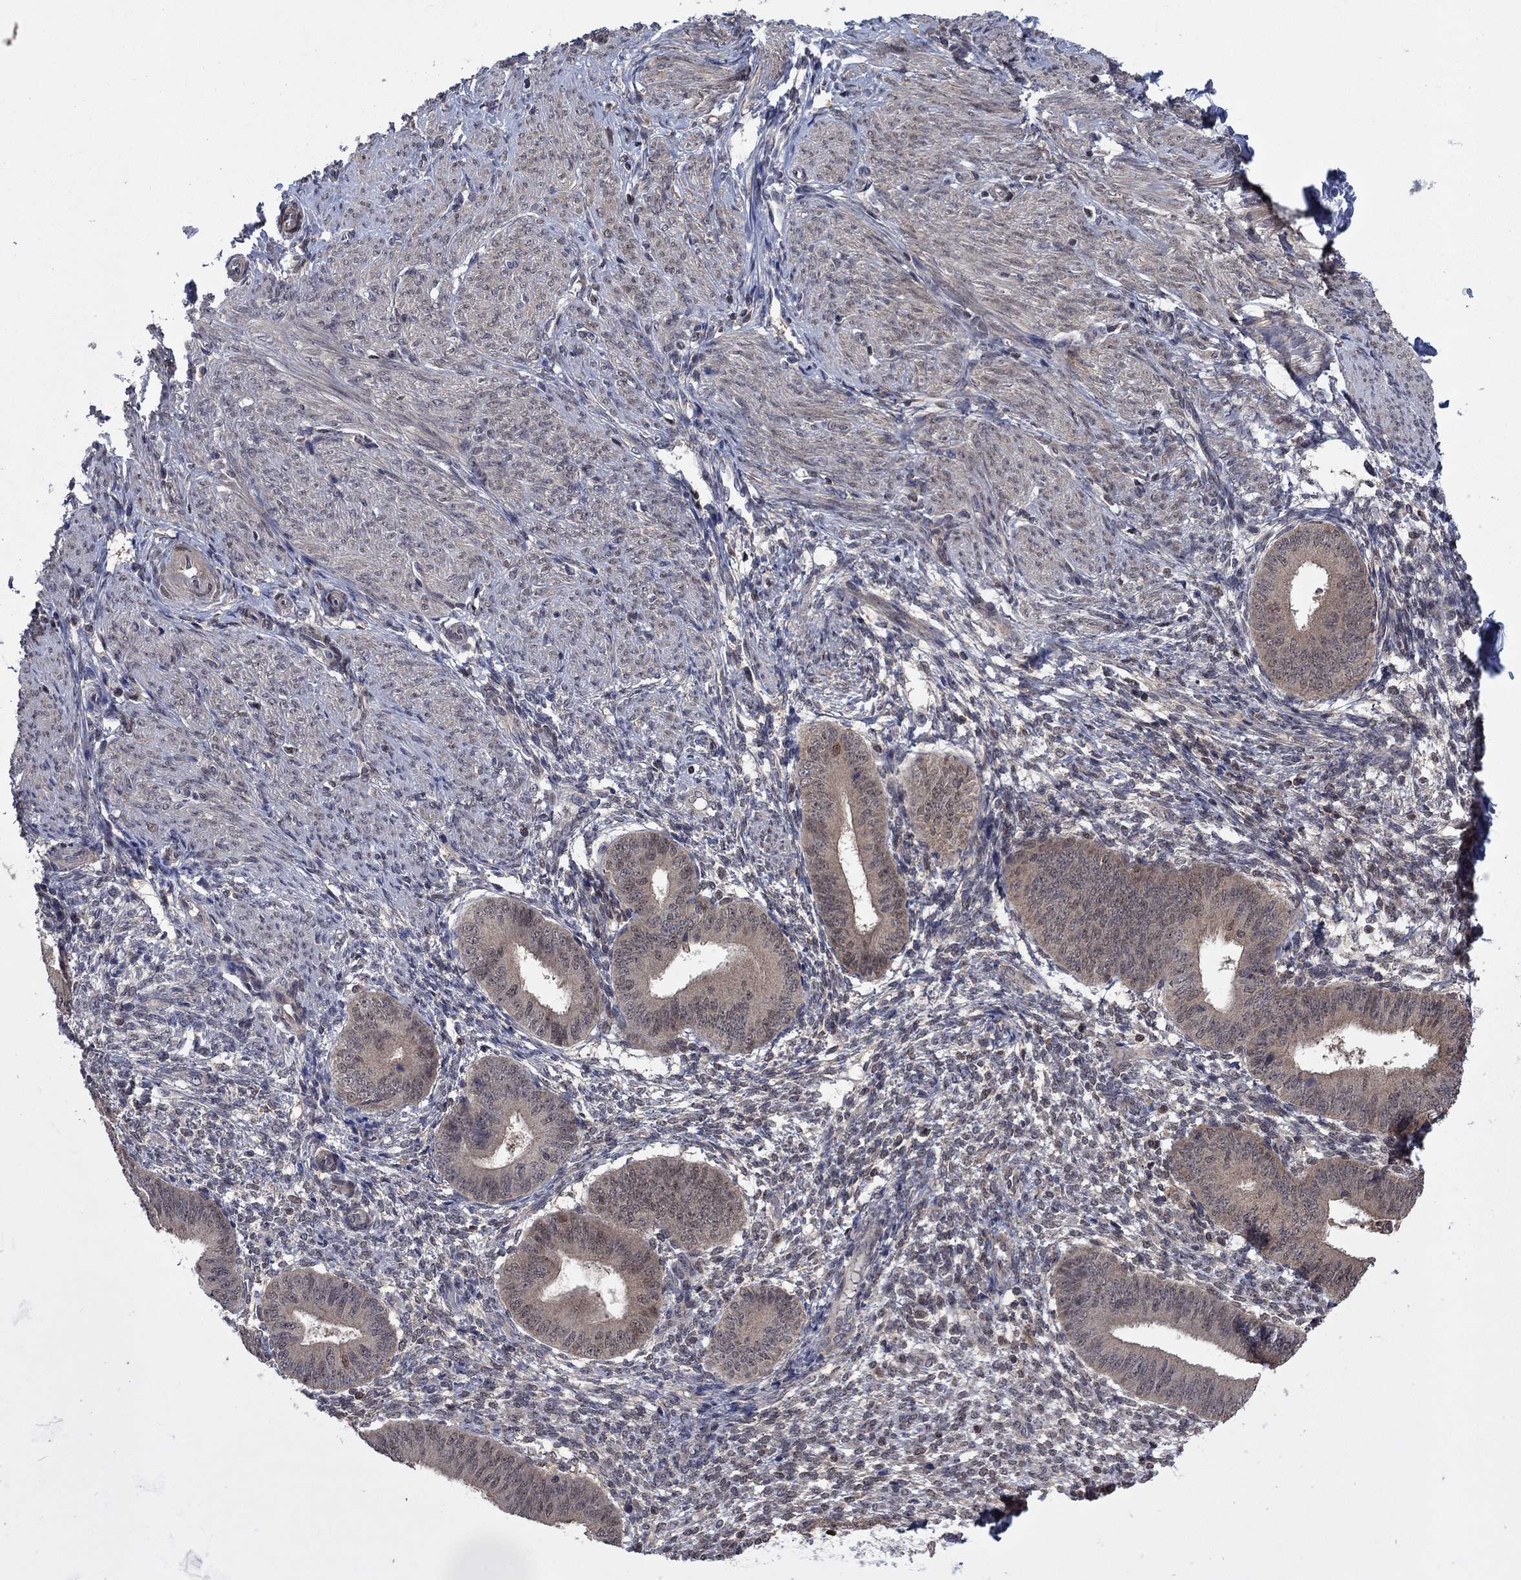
{"staining": {"intensity": "negative", "quantity": "none", "location": "none"}, "tissue": "endometrium", "cell_type": "Cells in endometrial stroma", "image_type": "normal", "snomed": [{"axis": "morphology", "description": "Normal tissue, NOS"}, {"axis": "topography", "description": "Endometrium"}], "caption": "DAB immunohistochemical staining of unremarkable endometrium demonstrates no significant staining in cells in endometrial stroma.", "gene": "IAH1", "patient": {"sex": "female", "age": 47}}